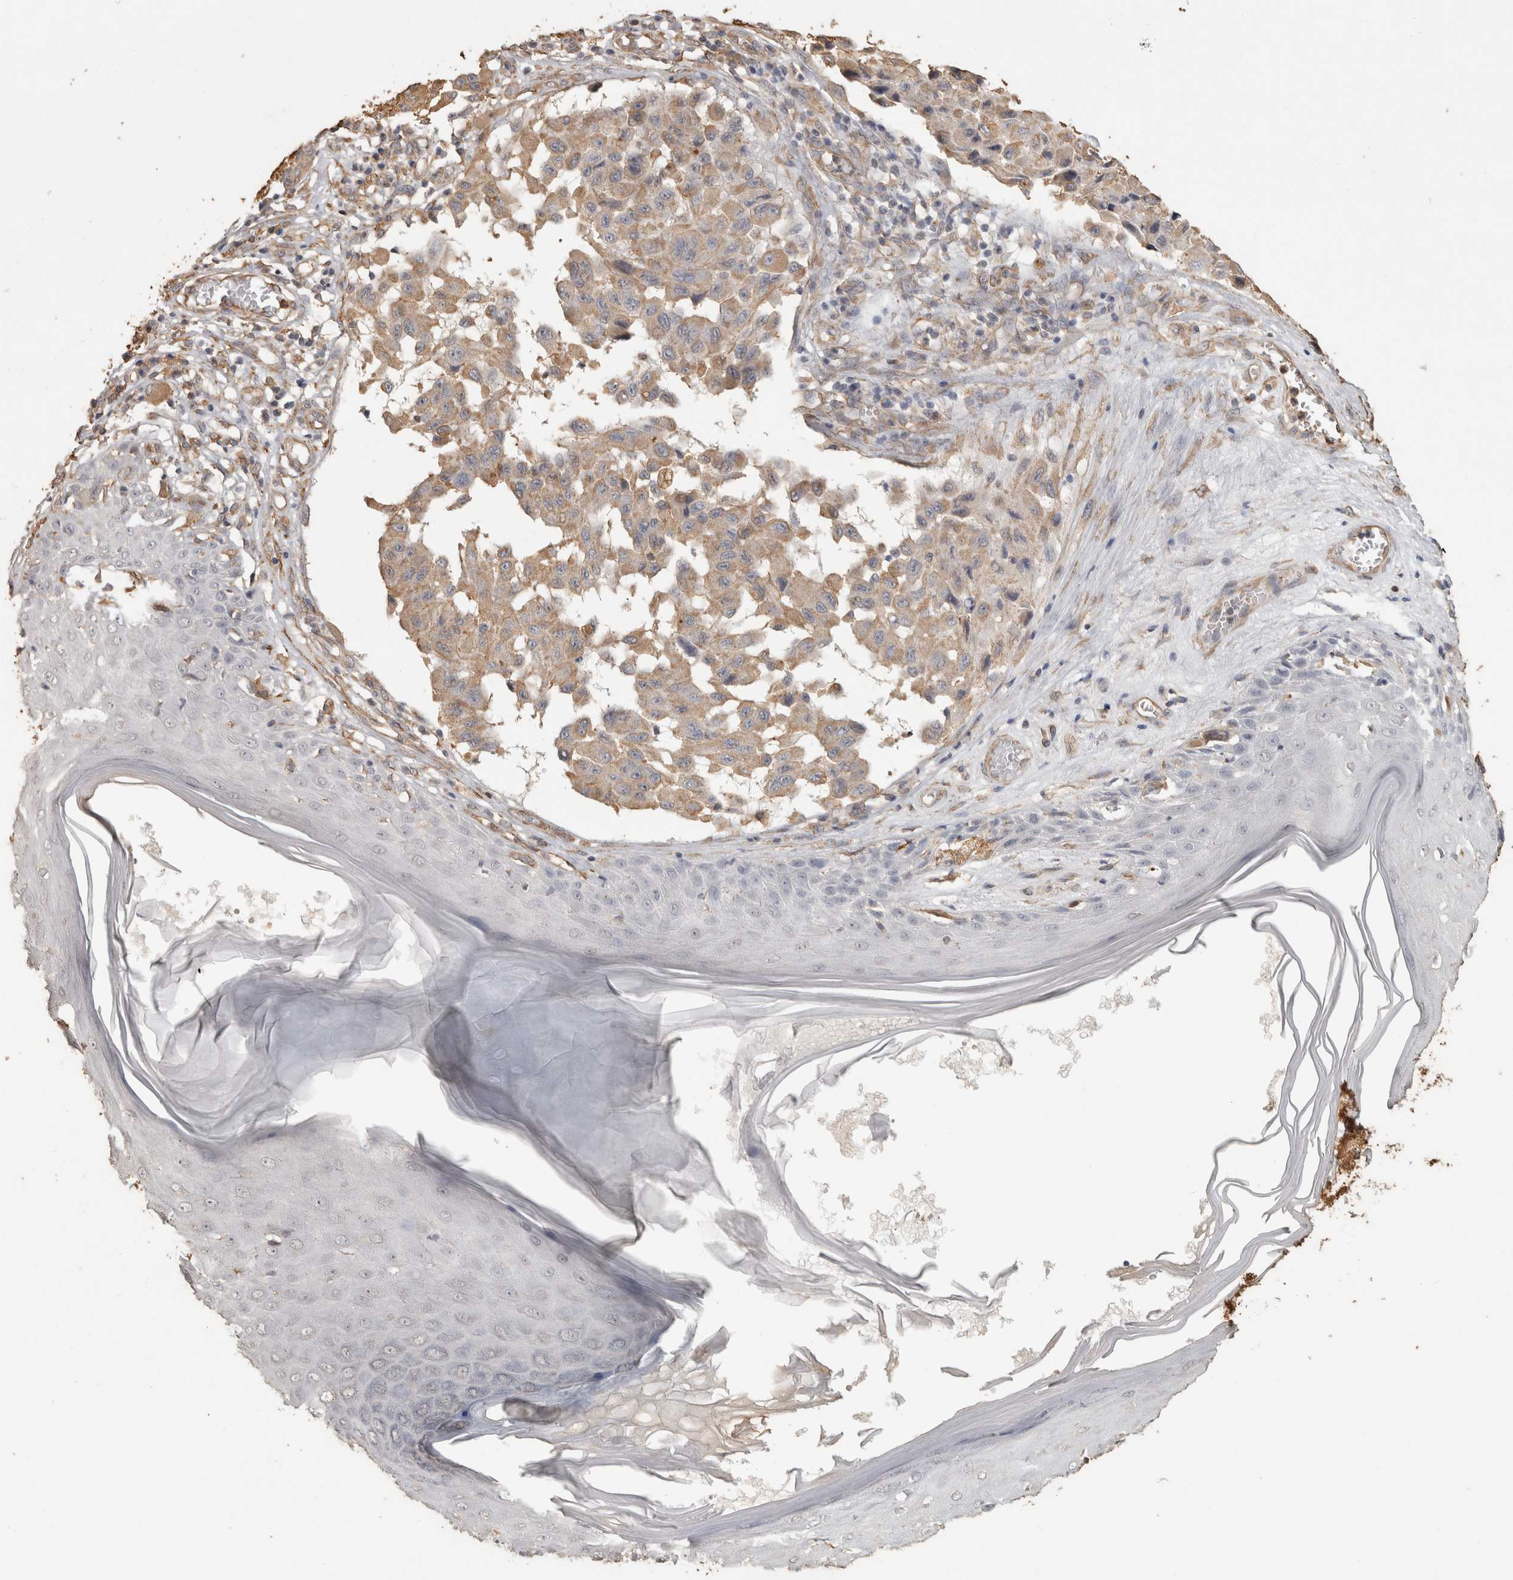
{"staining": {"intensity": "moderate", "quantity": "25%-75%", "location": "cytoplasmic/membranous"}, "tissue": "melanoma", "cell_type": "Tumor cells", "image_type": "cancer", "snomed": [{"axis": "morphology", "description": "Malignant melanoma, NOS"}, {"axis": "topography", "description": "Skin"}], "caption": "Human melanoma stained with a brown dye shows moderate cytoplasmic/membranous positive expression in approximately 25%-75% of tumor cells.", "gene": "REPS2", "patient": {"sex": "male", "age": 30}}